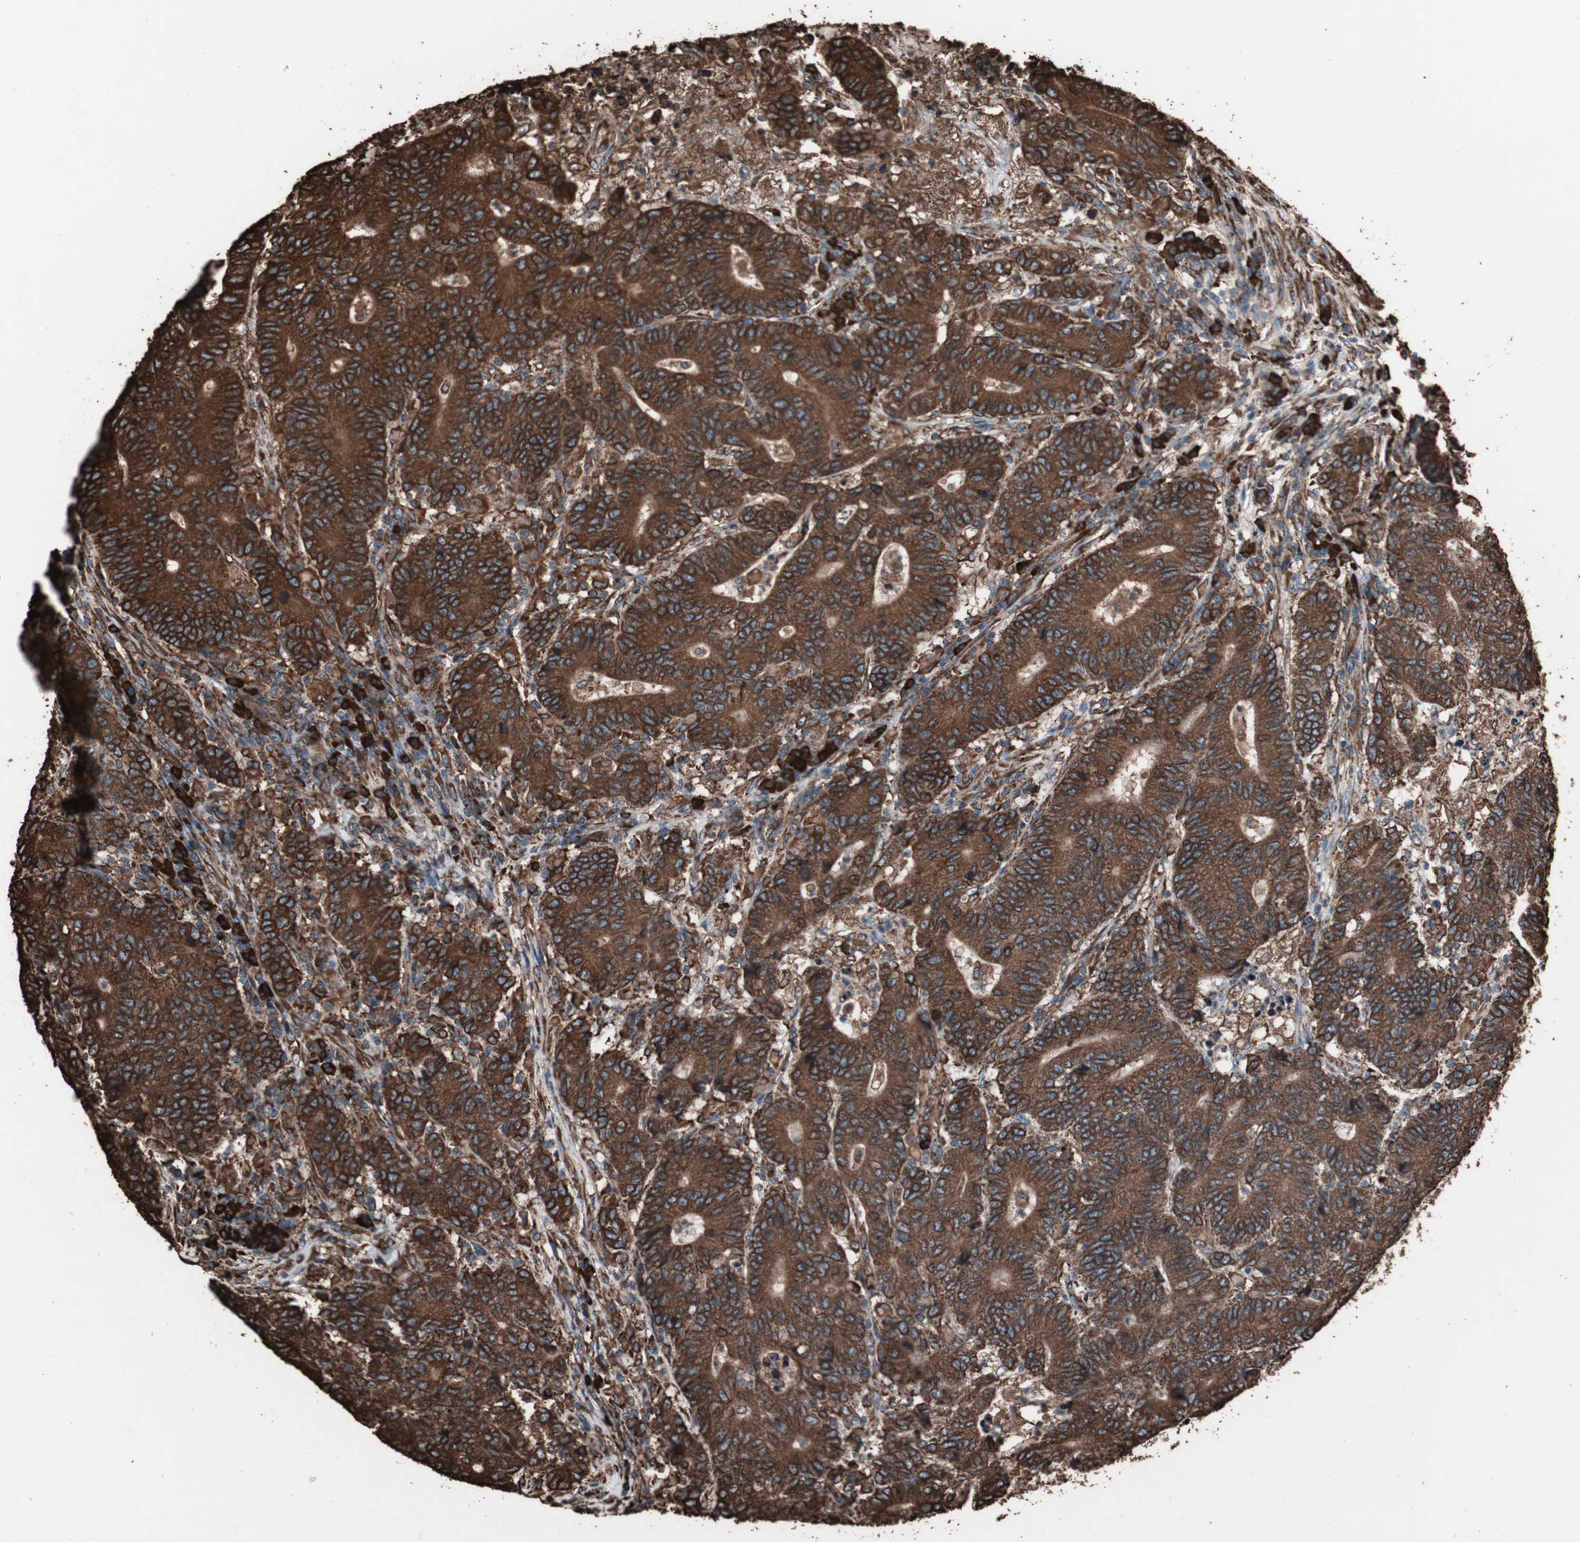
{"staining": {"intensity": "strong", "quantity": ">75%", "location": "cytoplasmic/membranous"}, "tissue": "colorectal cancer", "cell_type": "Tumor cells", "image_type": "cancer", "snomed": [{"axis": "morphology", "description": "Normal tissue, NOS"}, {"axis": "morphology", "description": "Adenocarcinoma, NOS"}, {"axis": "topography", "description": "Colon"}], "caption": "DAB (3,3'-diaminobenzidine) immunohistochemical staining of human colorectal cancer displays strong cytoplasmic/membranous protein staining in approximately >75% of tumor cells. (DAB IHC with brightfield microscopy, high magnification).", "gene": "HSP90B1", "patient": {"sex": "female", "age": 75}}